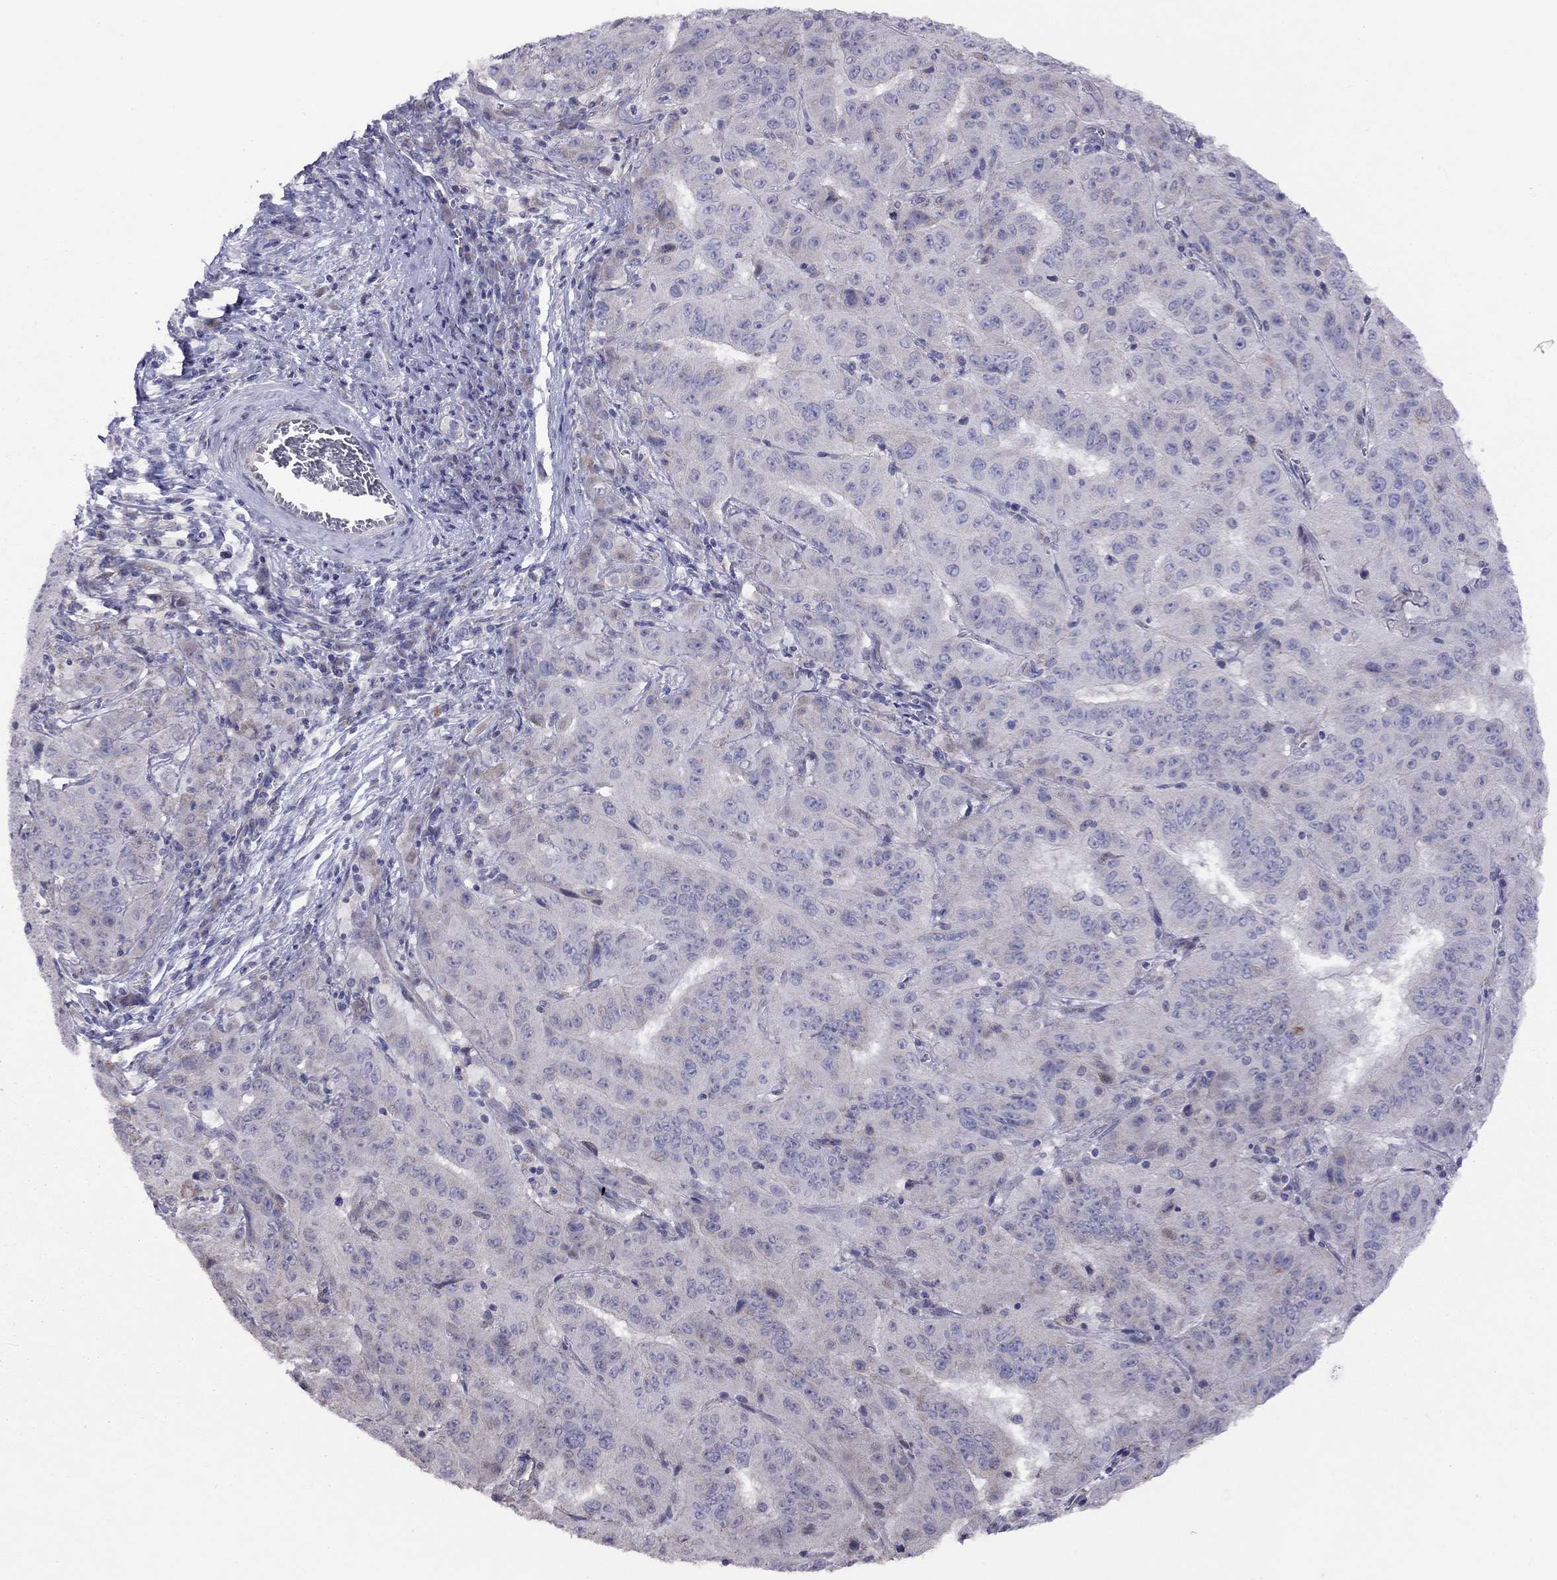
{"staining": {"intensity": "negative", "quantity": "none", "location": "none"}, "tissue": "pancreatic cancer", "cell_type": "Tumor cells", "image_type": "cancer", "snomed": [{"axis": "morphology", "description": "Adenocarcinoma, NOS"}, {"axis": "topography", "description": "Pancreas"}], "caption": "Tumor cells are negative for brown protein staining in pancreatic cancer.", "gene": "SYTL2", "patient": {"sex": "male", "age": 63}}